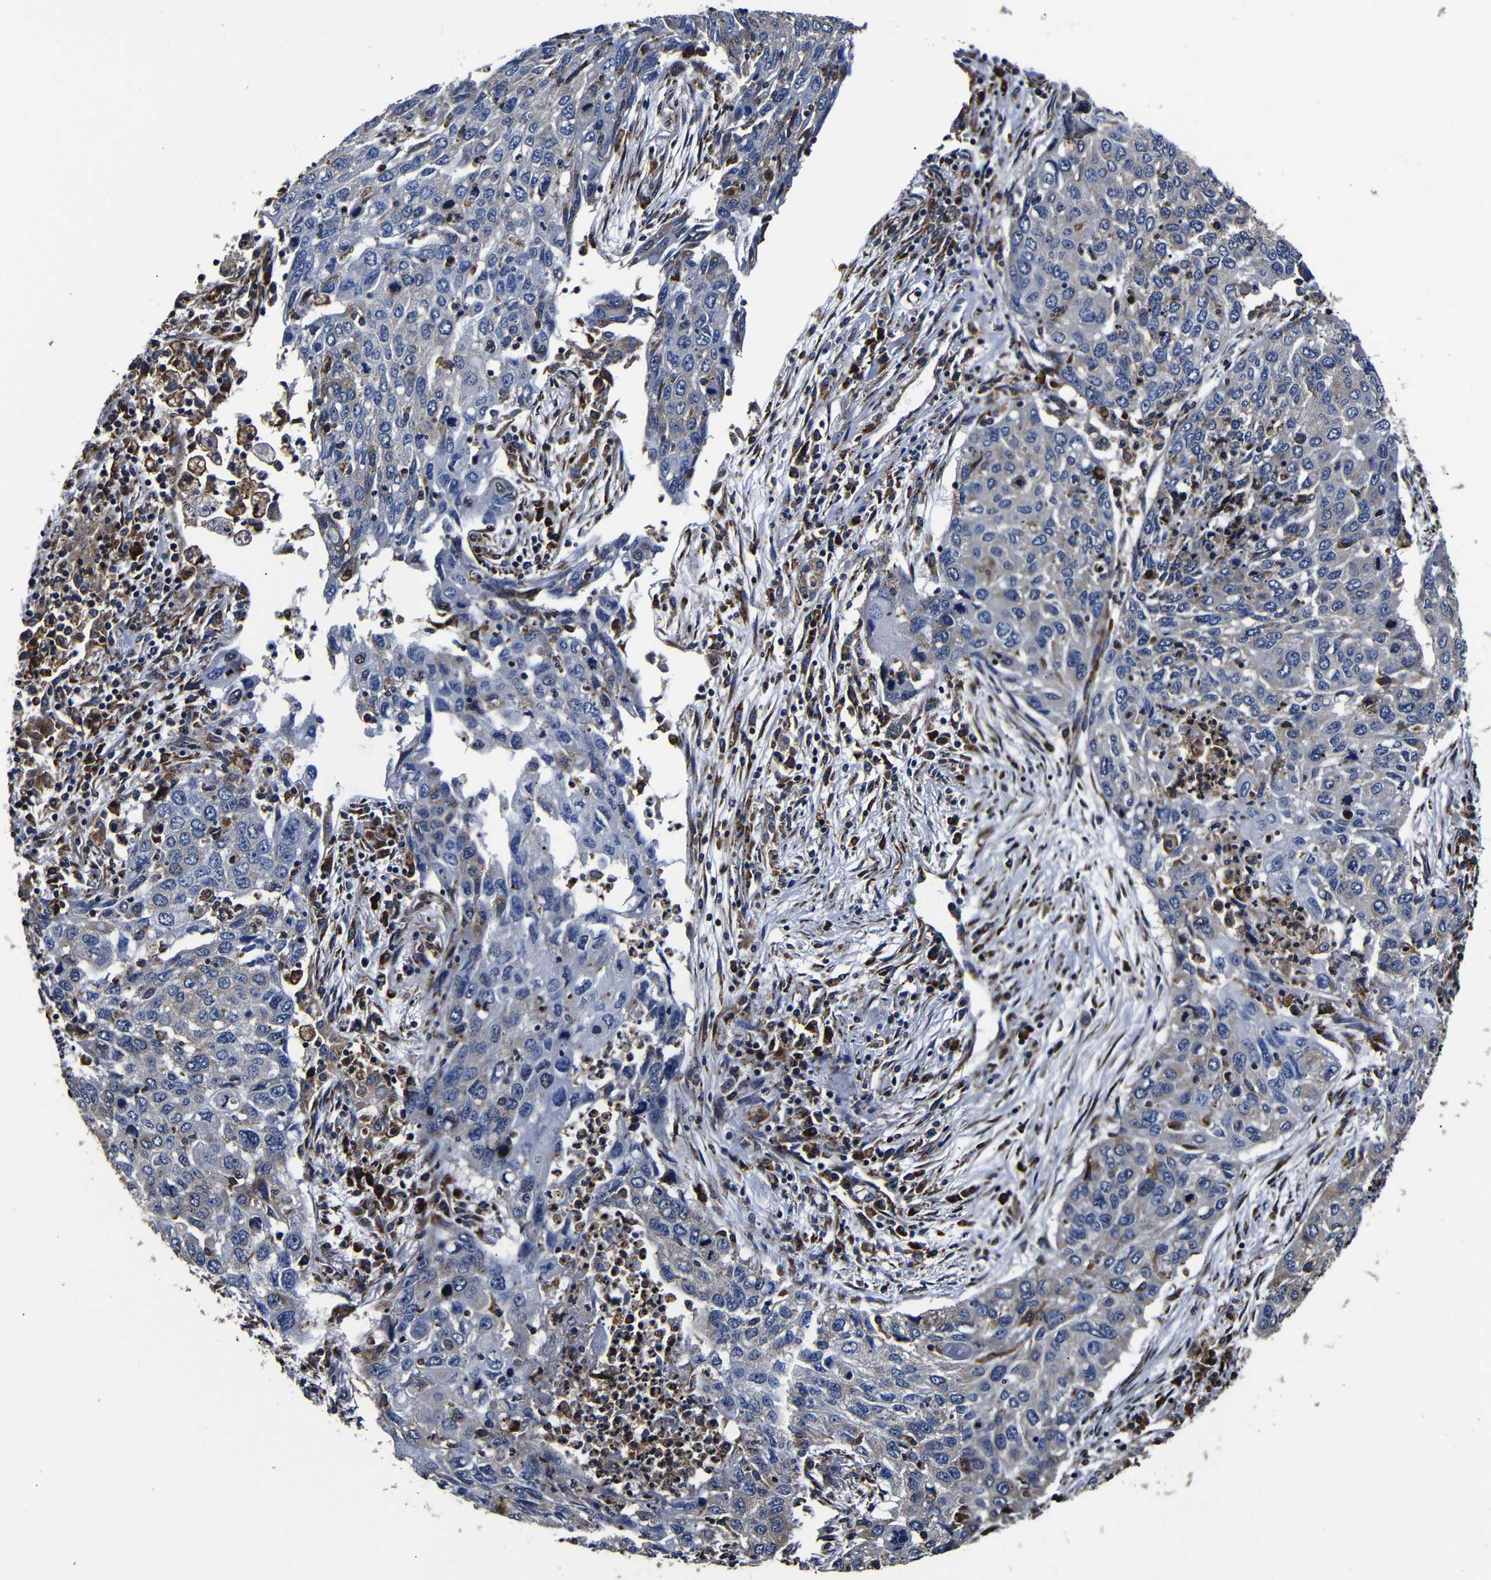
{"staining": {"intensity": "negative", "quantity": "none", "location": "none"}, "tissue": "lung cancer", "cell_type": "Tumor cells", "image_type": "cancer", "snomed": [{"axis": "morphology", "description": "Squamous cell carcinoma, NOS"}, {"axis": "topography", "description": "Lung"}], "caption": "Immunohistochemistry (IHC) micrograph of neoplastic tissue: human lung squamous cell carcinoma stained with DAB displays no significant protein positivity in tumor cells.", "gene": "SCN9A", "patient": {"sex": "female", "age": 63}}